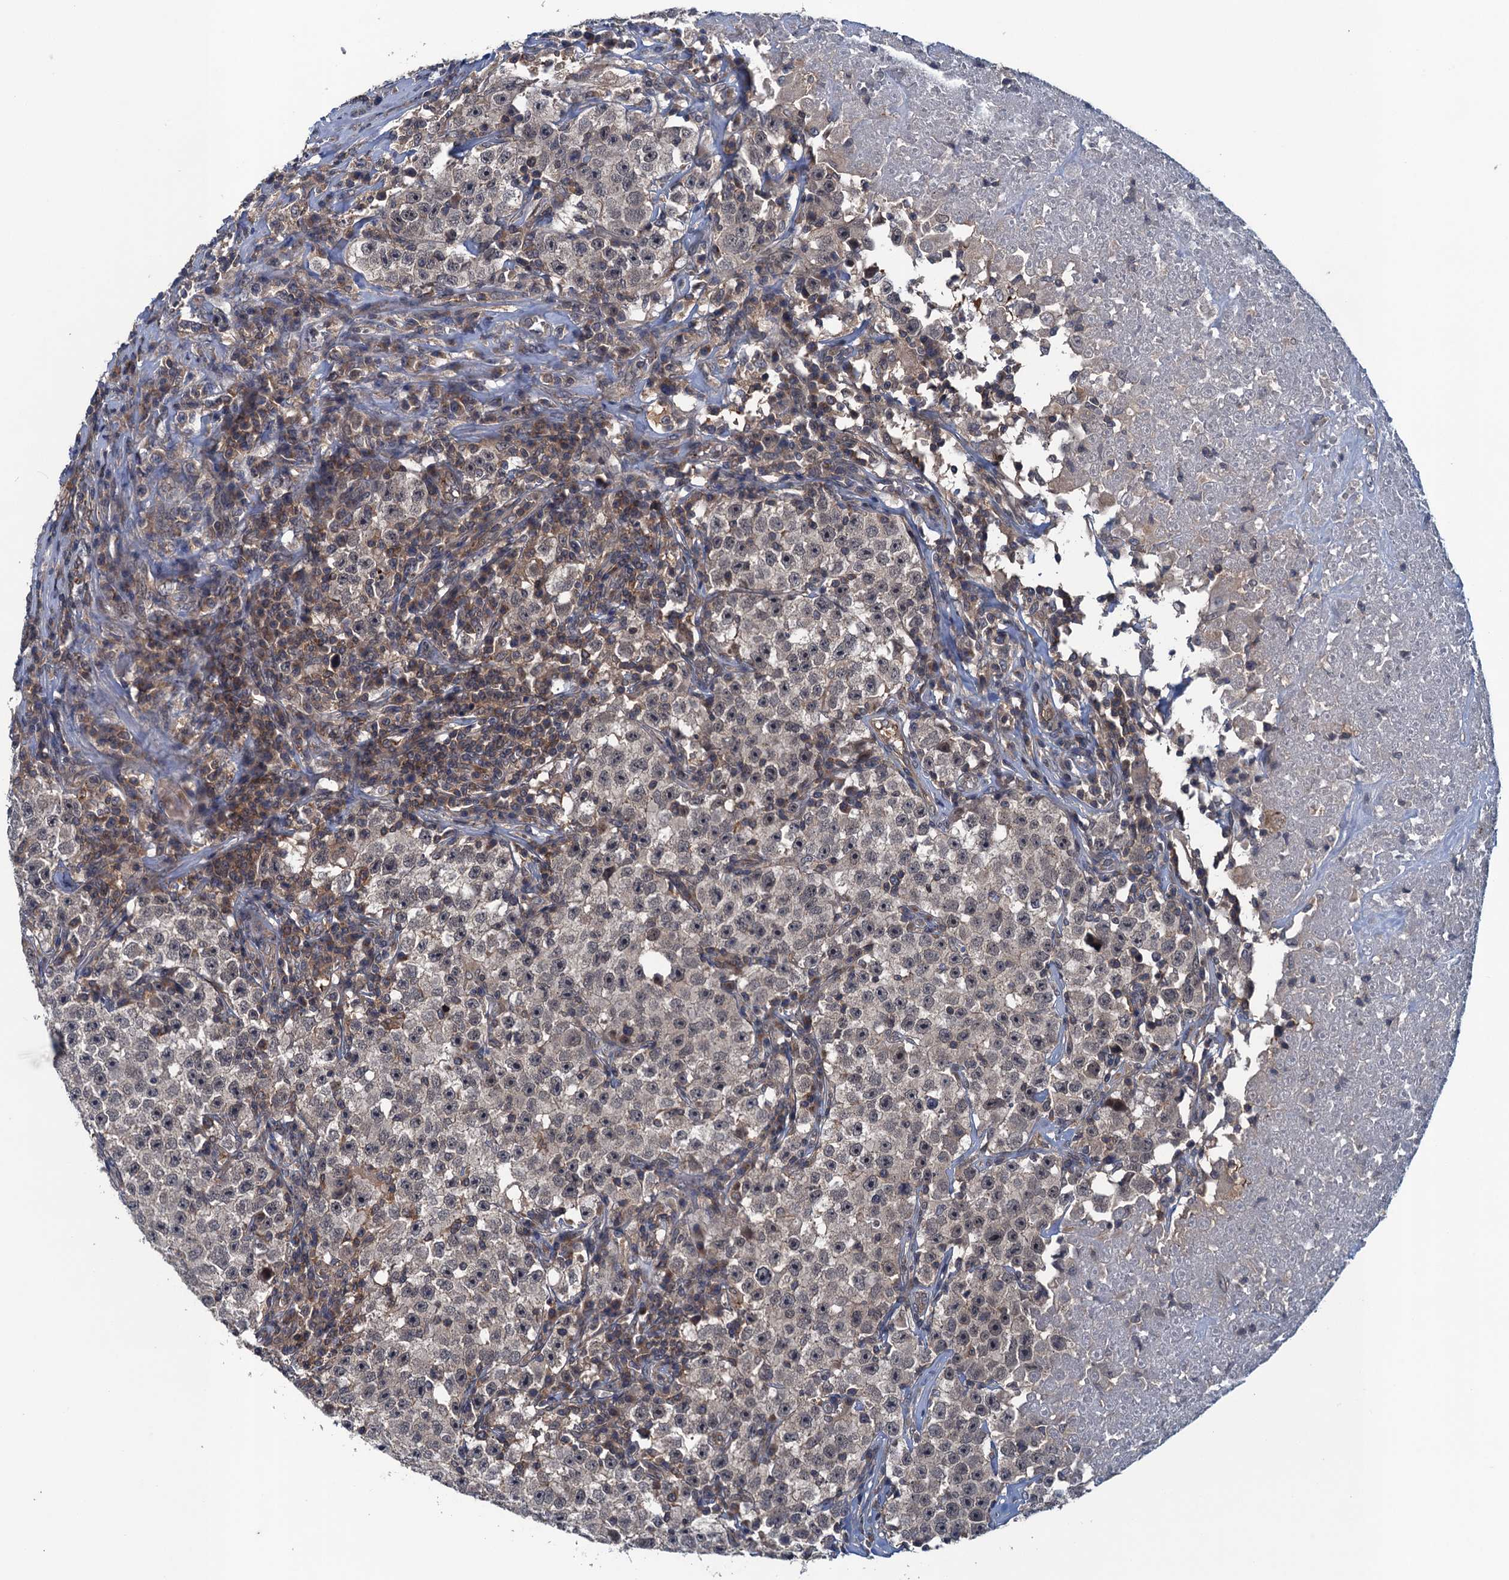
{"staining": {"intensity": "weak", "quantity": "<25%", "location": "nuclear"}, "tissue": "testis cancer", "cell_type": "Tumor cells", "image_type": "cancer", "snomed": [{"axis": "morphology", "description": "Seminoma, NOS"}, {"axis": "topography", "description": "Testis"}], "caption": "Histopathology image shows no significant protein positivity in tumor cells of testis cancer.", "gene": "RNF165", "patient": {"sex": "male", "age": 22}}